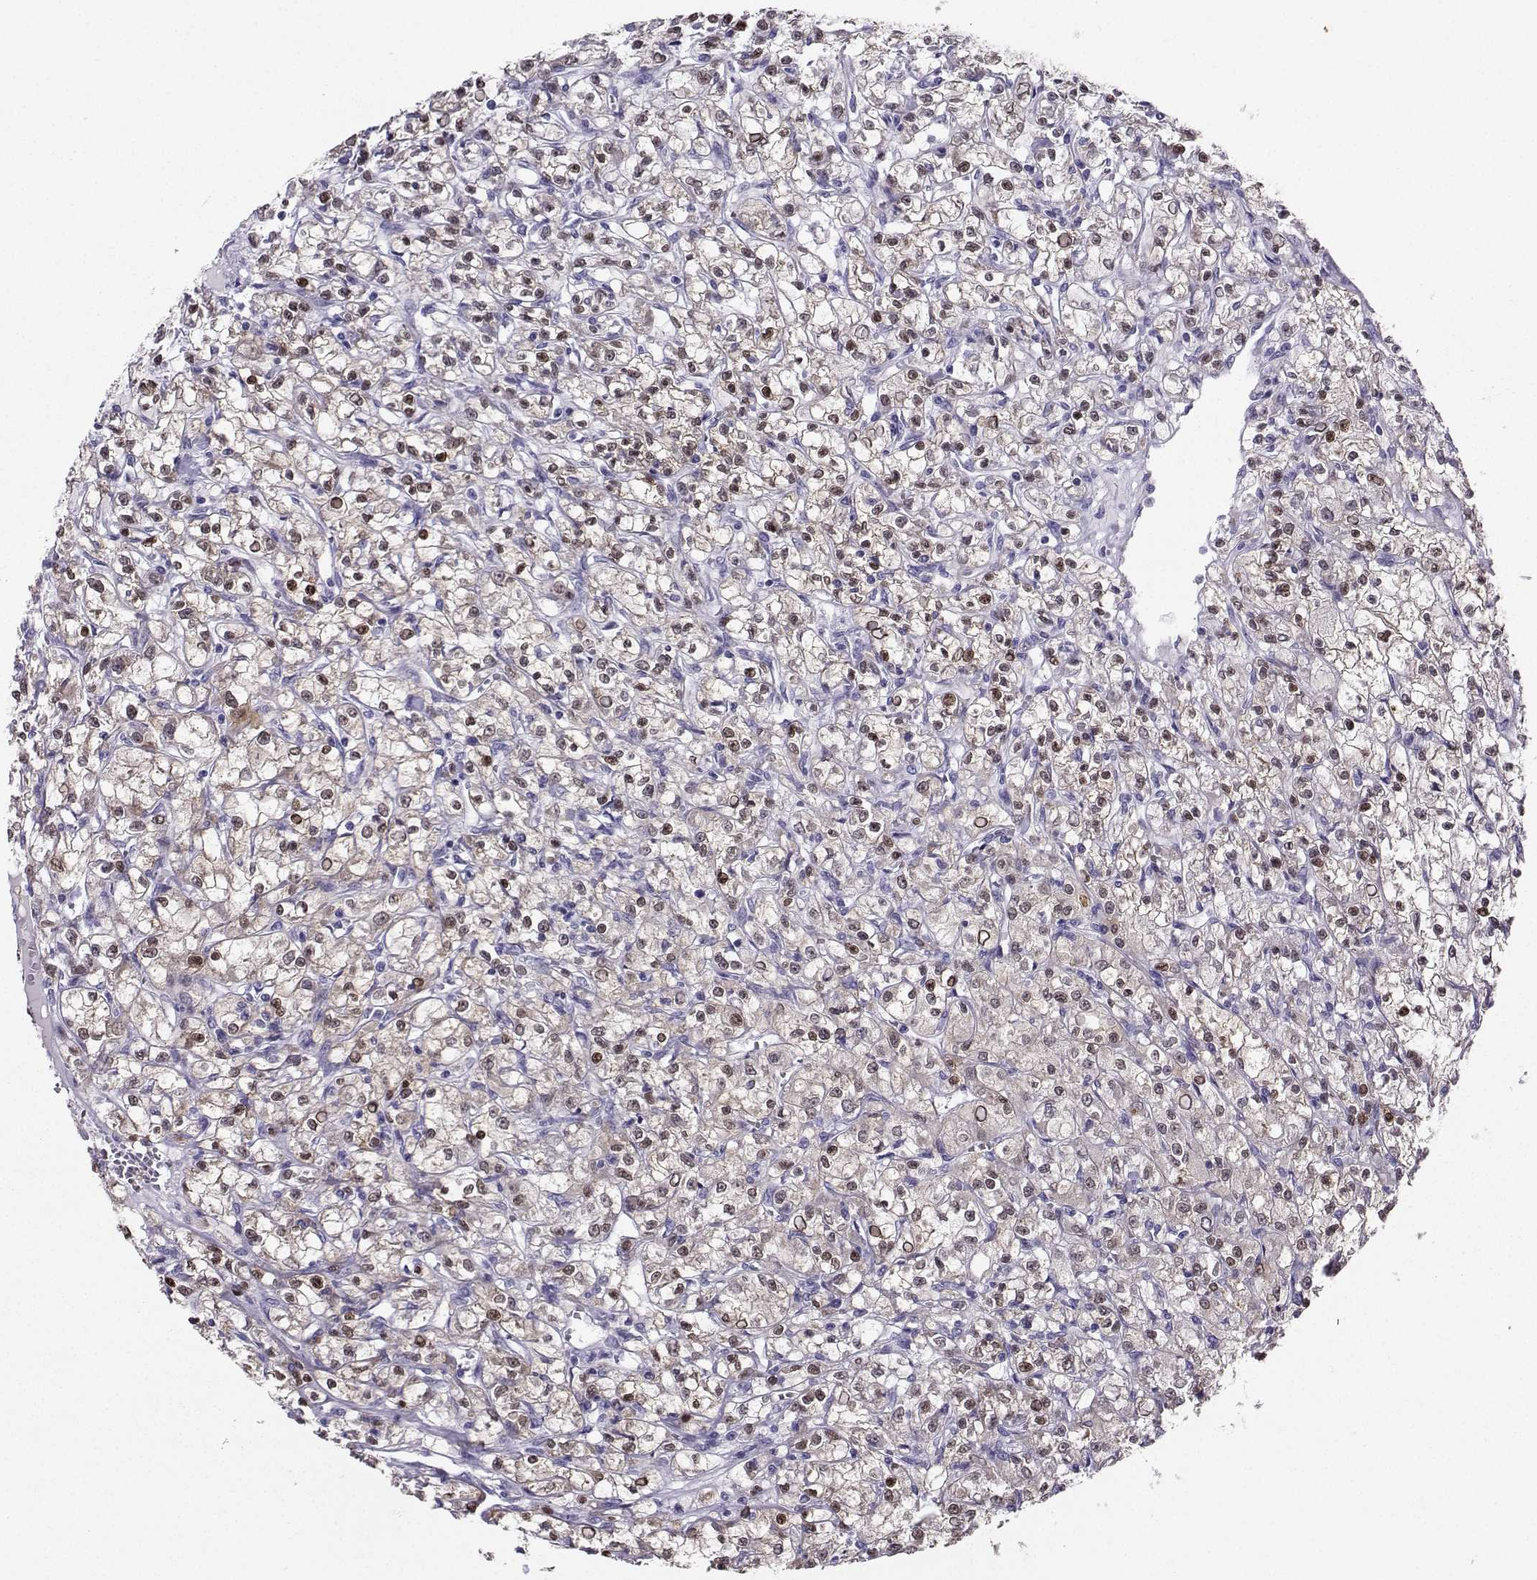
{"staining": {"intensity": "moderate", "quantity": "25%-75%", "location": "nuclear"}, "tissue": "renal cancer", "cell_type": "Tumor cells", "image_type": "cancer", "snomed": [{"axis": "morphology", "description": "Adenocarcinoma, NOS"}, {"axis": "topography", "description": "Kidney"}], "caption": "Immunohistochemistry (IHC) photomicrograph of renal cancer stained for a protein (brown), which exhibits medium levels of moderate nuclear staining in approximately 25%-75% of tumor cells.", "gene": "PGK1", "patient": {"sex": "female", "age": 59}}